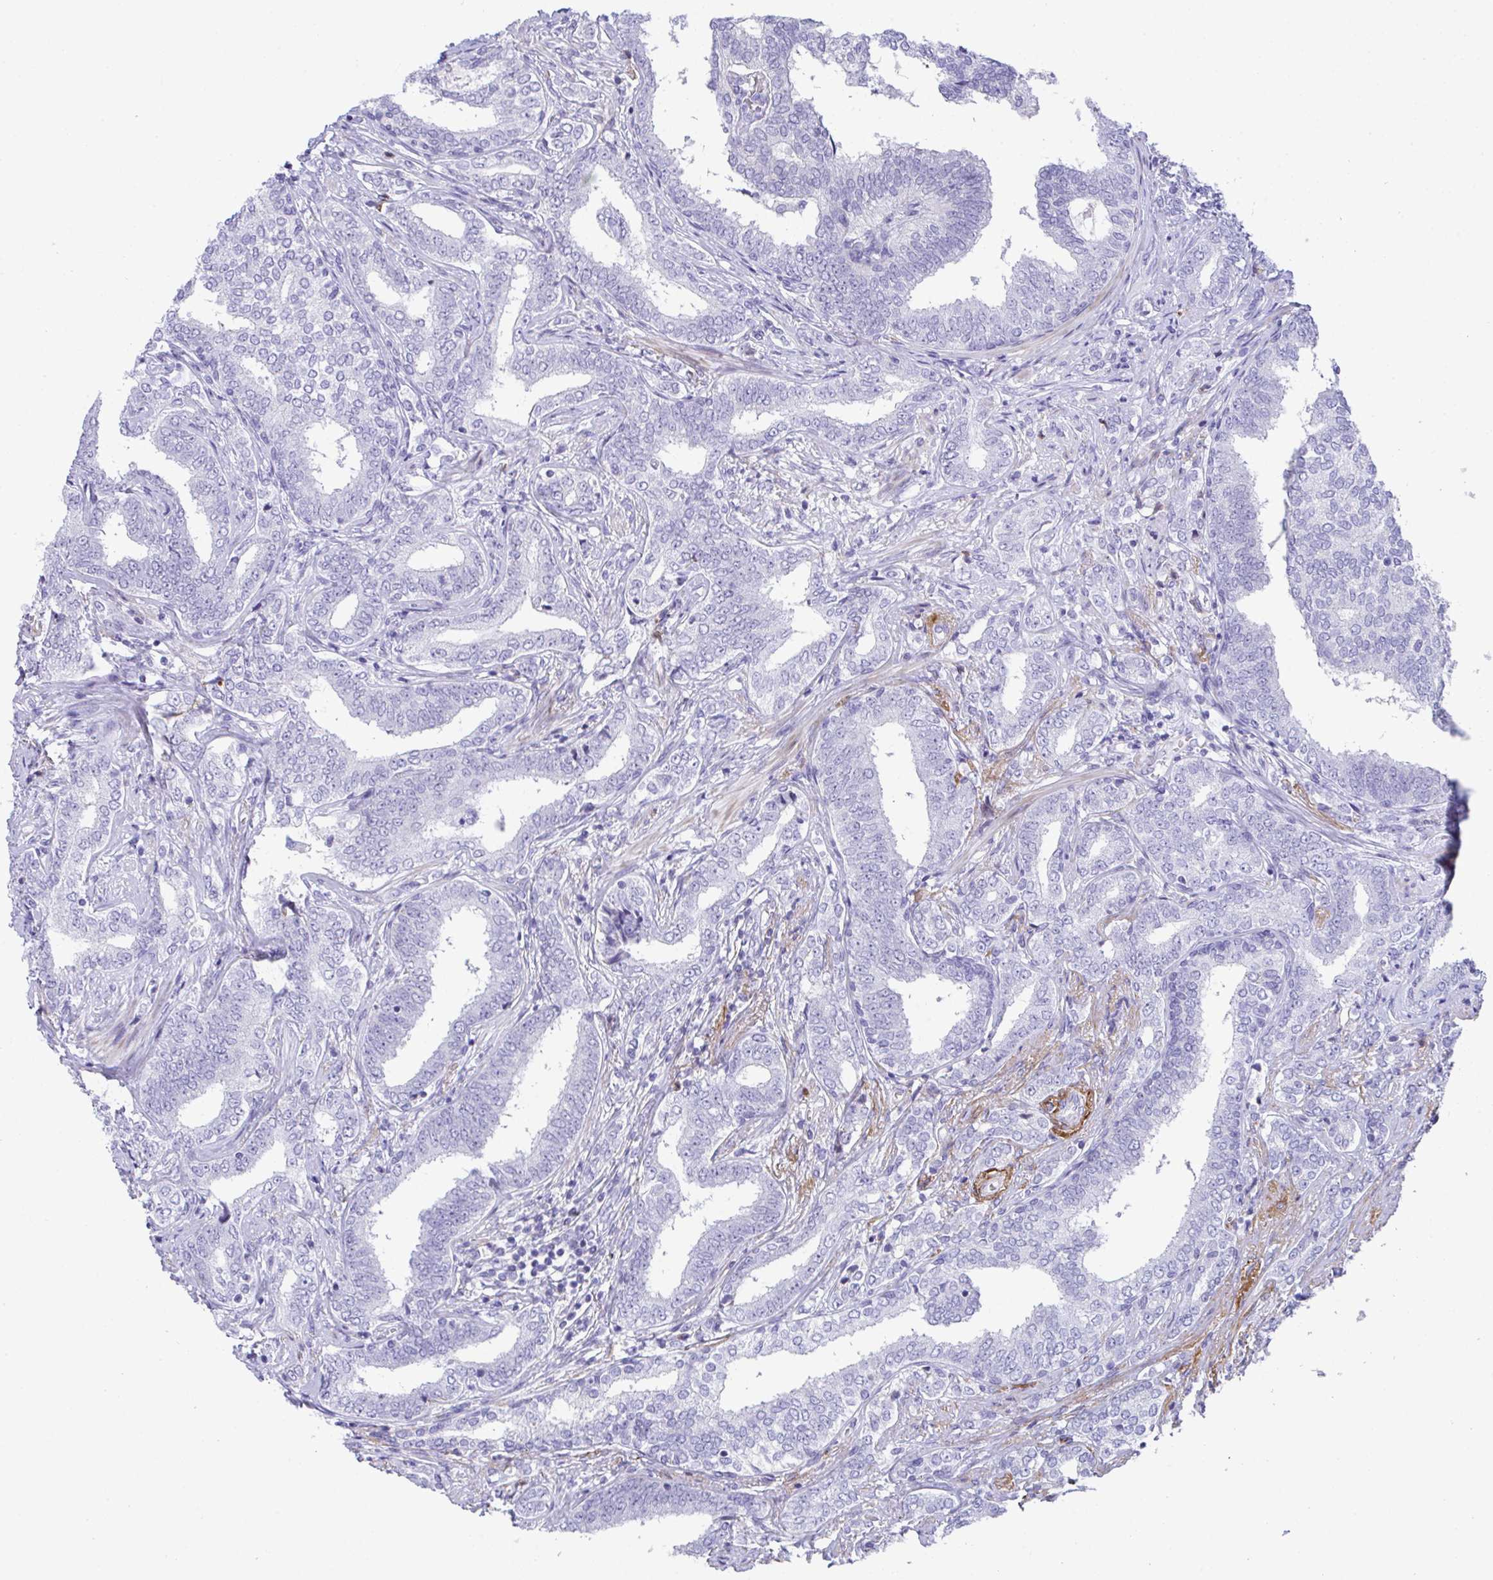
{"staining": {"intensity": "negative", "quantity": "none", "location": "none"}, "tissue": "prostate cancer", "cell_type": "Tumor cells", "image_type": "cancer", "snomed": [{"axis": "morphology", "description": "Adenocarcinoma, High grade"}, {"axis": "topography", "description": "Prostate"}], "caption": "A micrograph of human prostate cancer (high-grade adenocarcinoma) is negative for staining in tumor cells.", "gene": "KMT2E", "patient": {"sex": "male", "age": 72}}